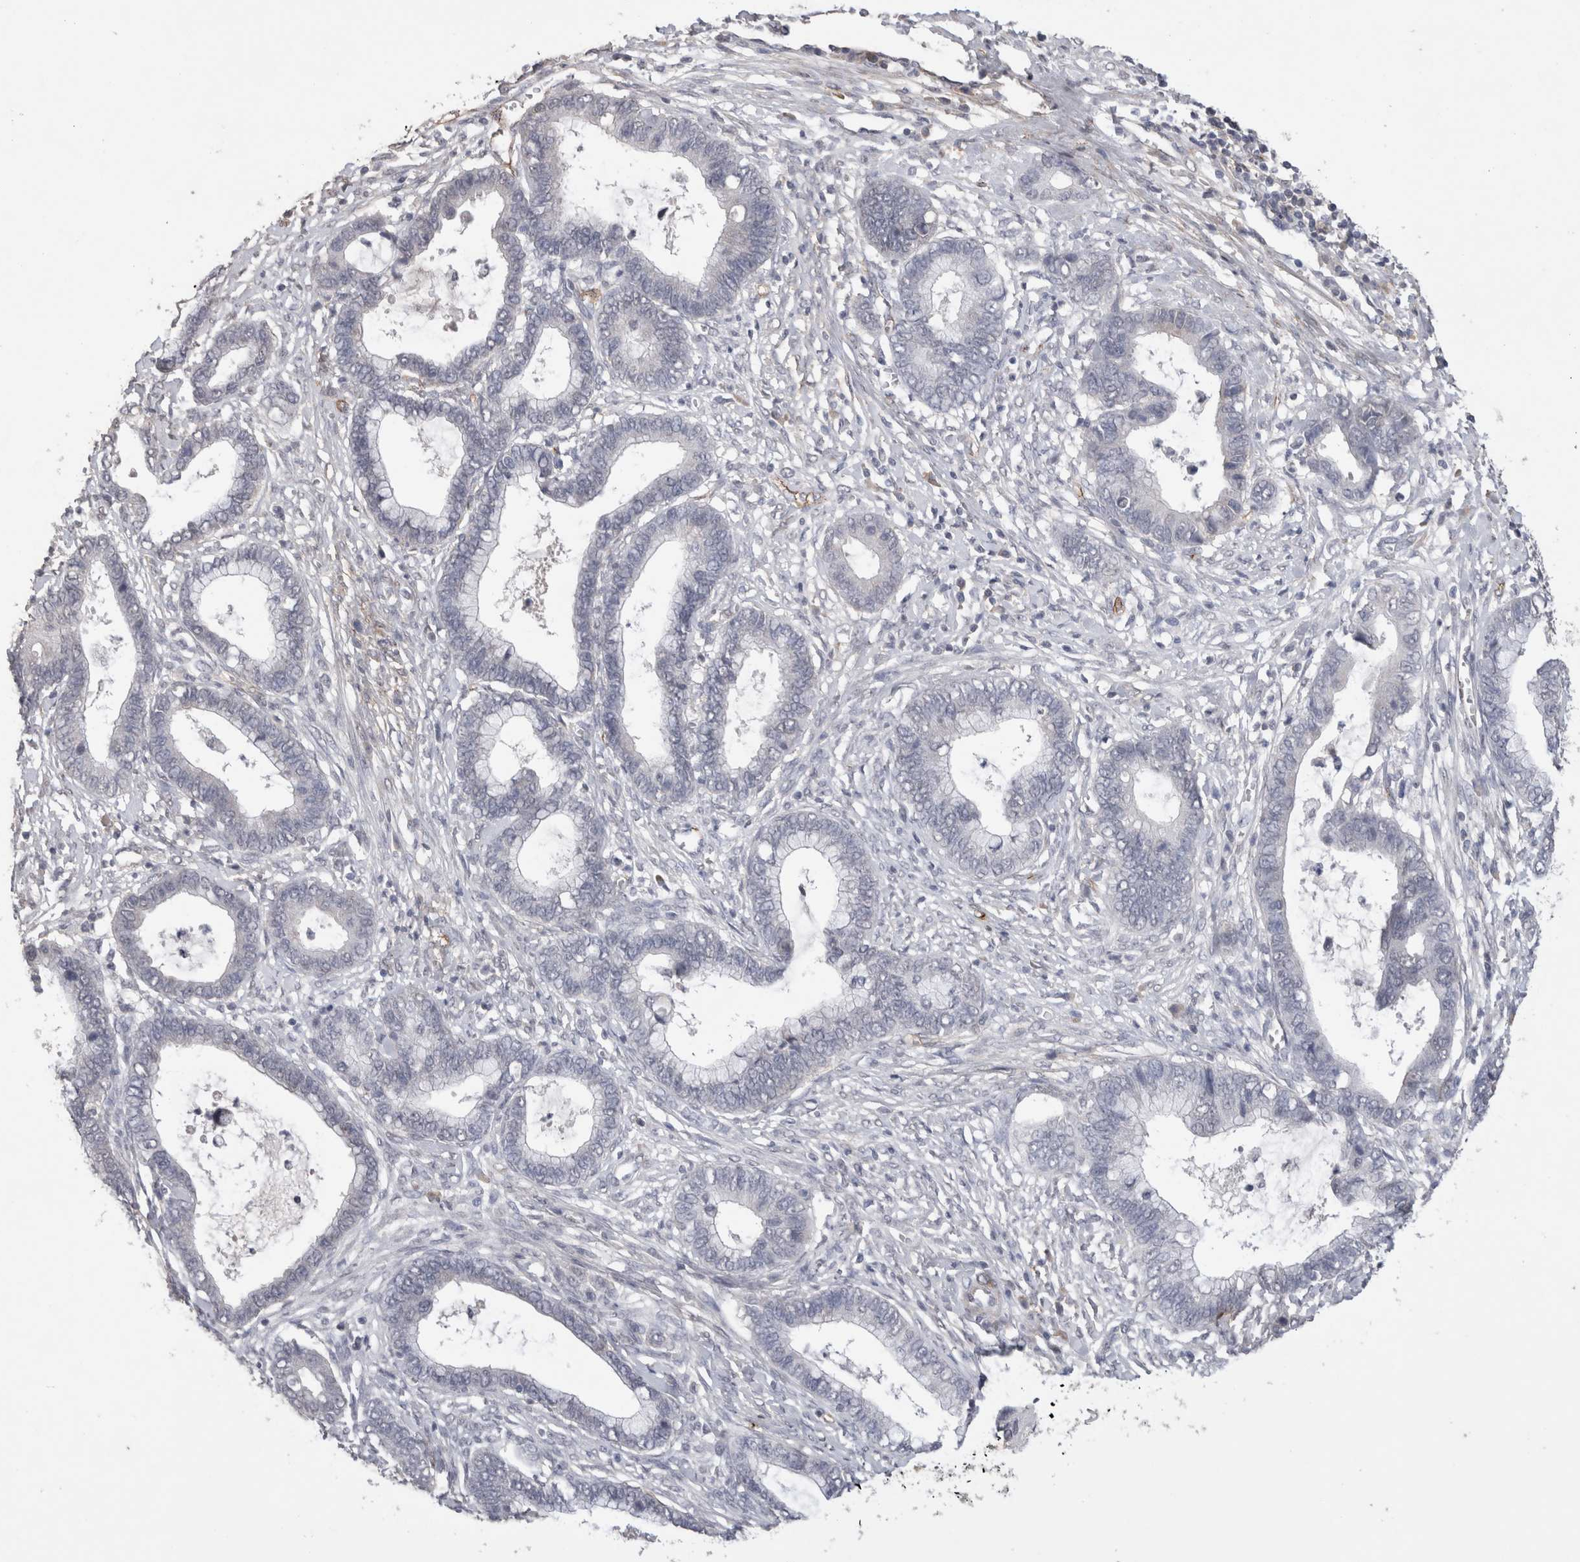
{"staining": {"intensity": "negative", "quantity": "none", "location": "none"}, "tissue": "cervical cancer", "cell_type": "Tumor cells", "image_type": "cancer", "snomed": [{"axis": "morphology", "description": "Adenocarcinoma, NOS"}, {"axis": "topography", "description": "Cervix"}], "caption": "Cervical adenocarcinoma was stained to show a protein in brown. There is no significant positivity in tumor cells.", "gene": "CDH13", "patient": {"sex": "female", "age": 44}}